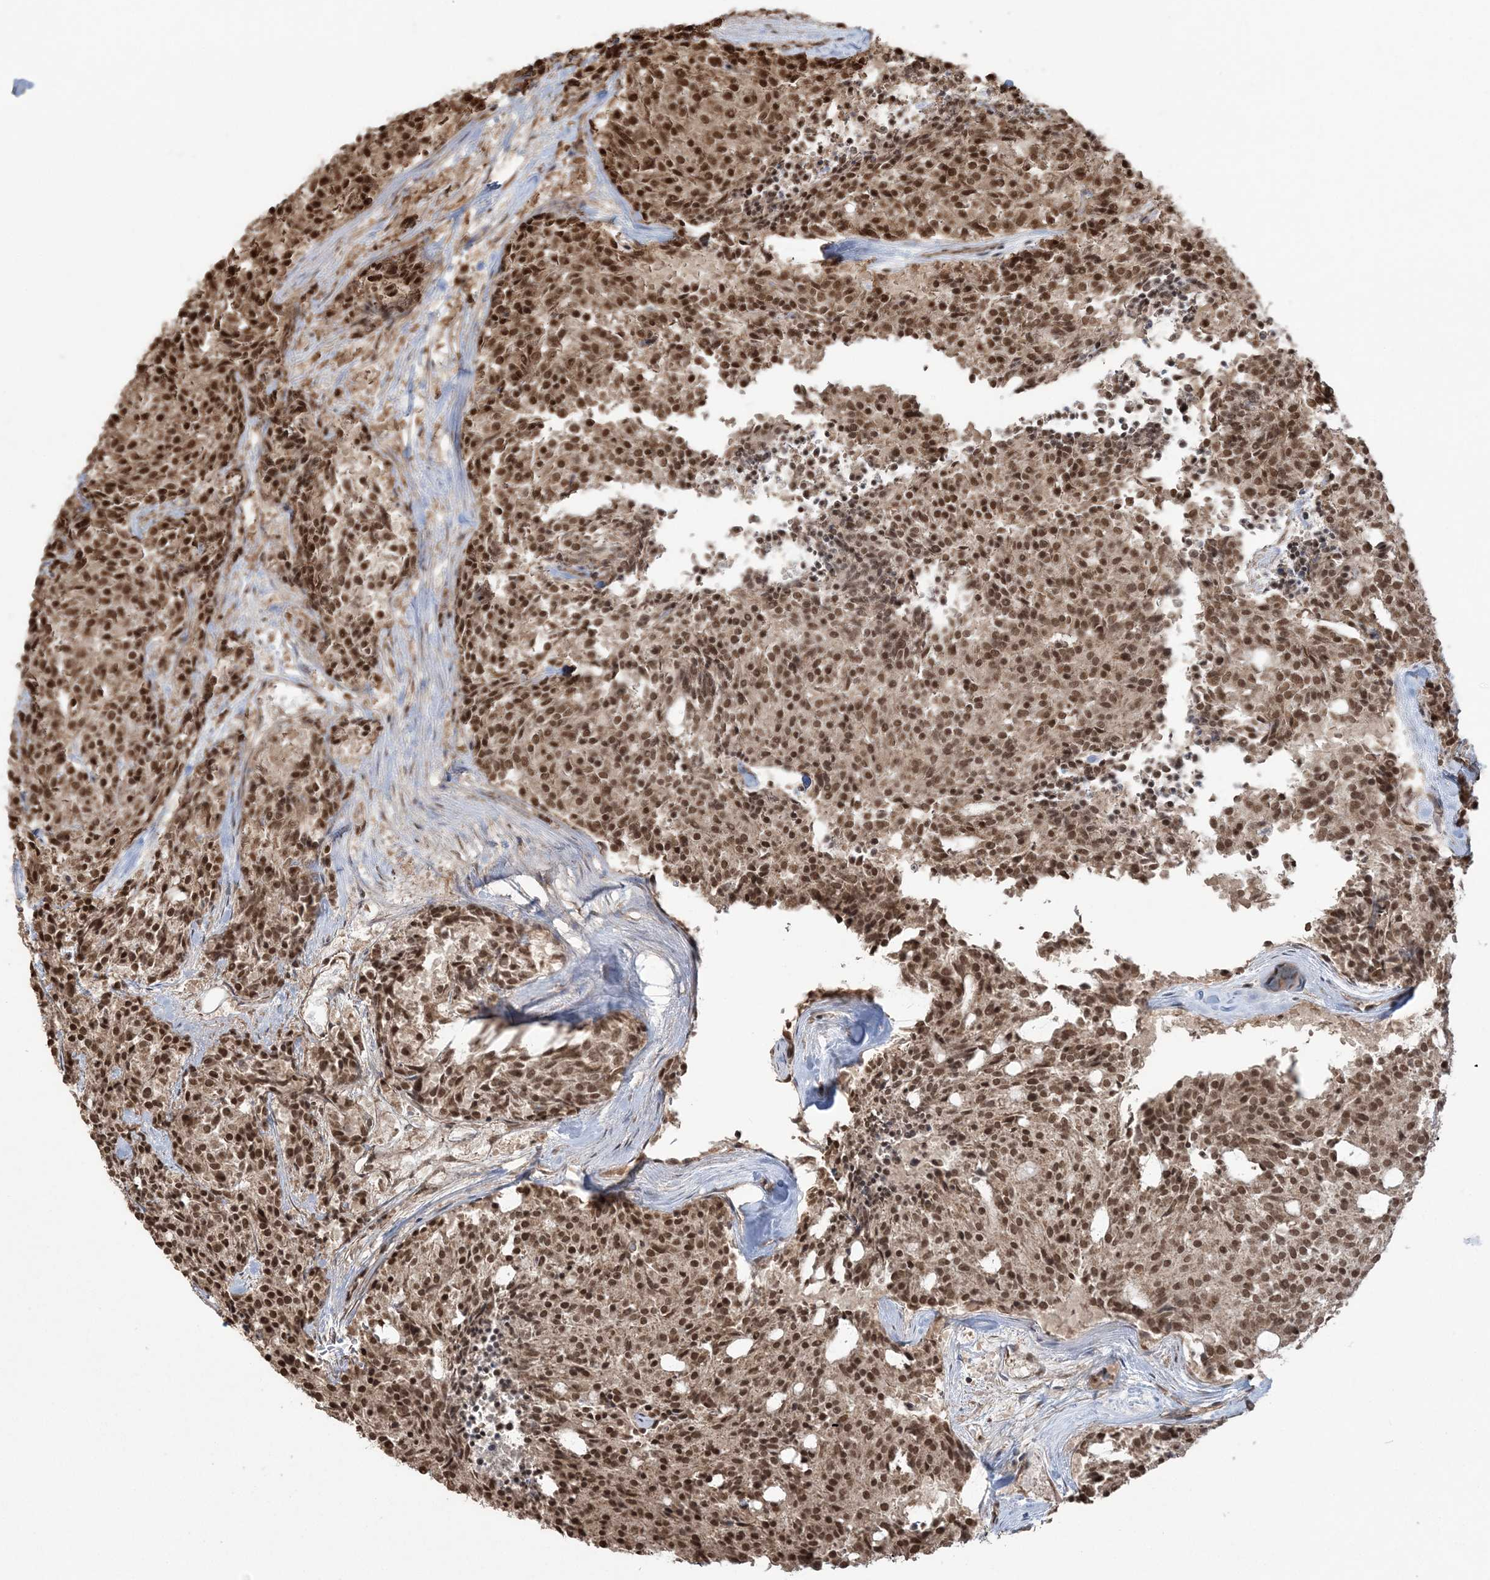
{"staining": {"intensity": "strong", "quantity": ">75%", "location": "nuclear"}, "tissue": "carcinoid", "cell_type": "Tumor cells", "image_type": "cancer", "snomed": [{"axis": "morphology", "description": "Carcinoid, malignant, NOS"}, {"axis": "topography", "description": "Pancreas"}], "caption": "Strong nuclear protein expression is present in about >75% of tumor cells in carcinoid.", "gene": "ZNF839", "patient": {"sex": "female", "age": 54}}